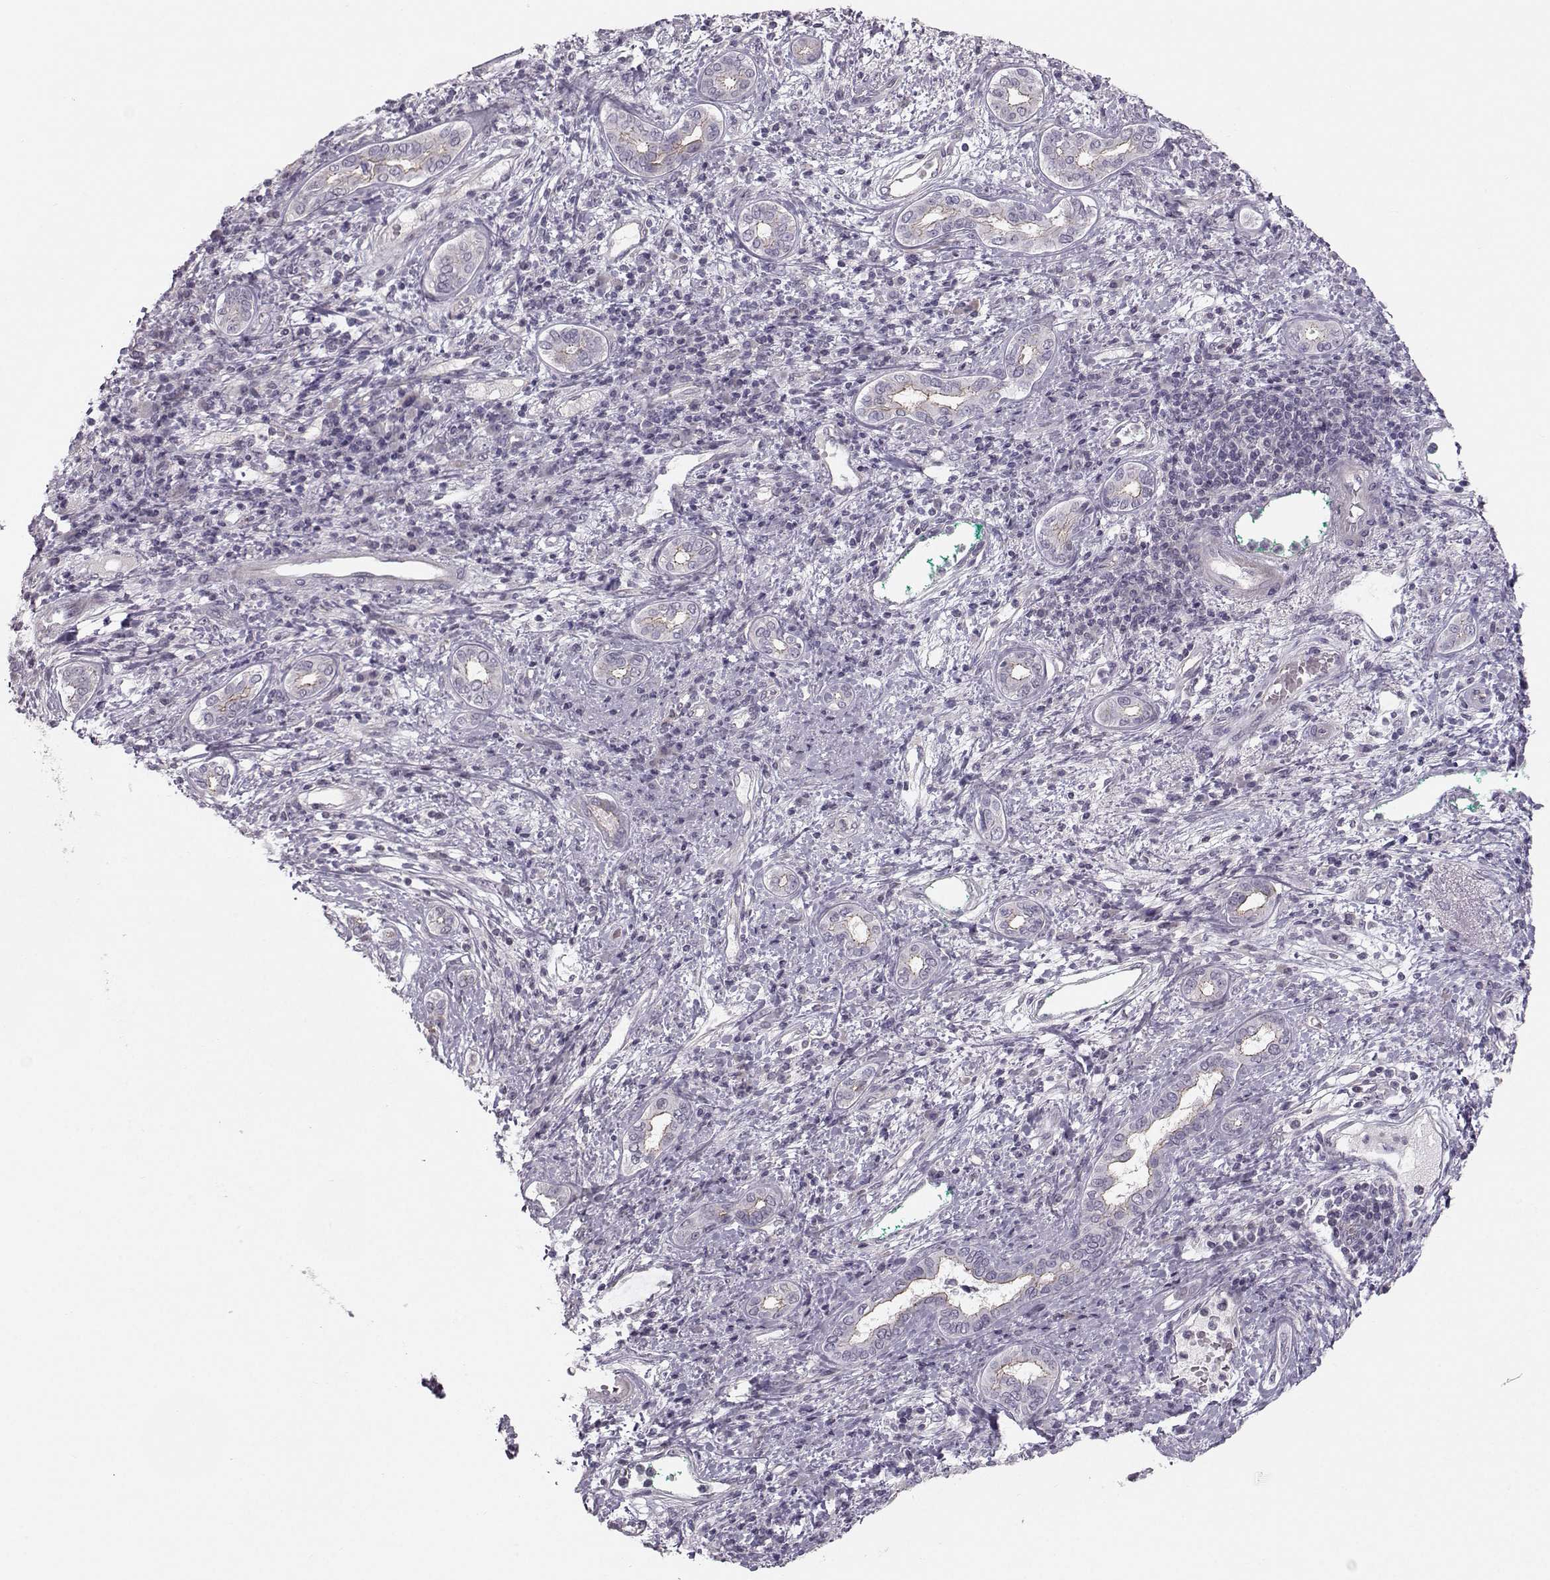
{"staining": {"intensity": "weak", "quantity": "<25%", "location": "cytoplasmic/membranous"}, "tissue": "liver cancer", "cell_type": "Tumor cells", "image_type": "cancer", "snomed": [{"axis": "morphology", "description": "Carcinoma, Hepatocellular, NOS"}, {"axis": "topography", "description": "Liver"}], "caption": "This is an IHC micrograph of human liver cancer. There is no positivity in tumor cells.", "gene": "MAST1", "patient": {"sex": "male", "age": 65}}